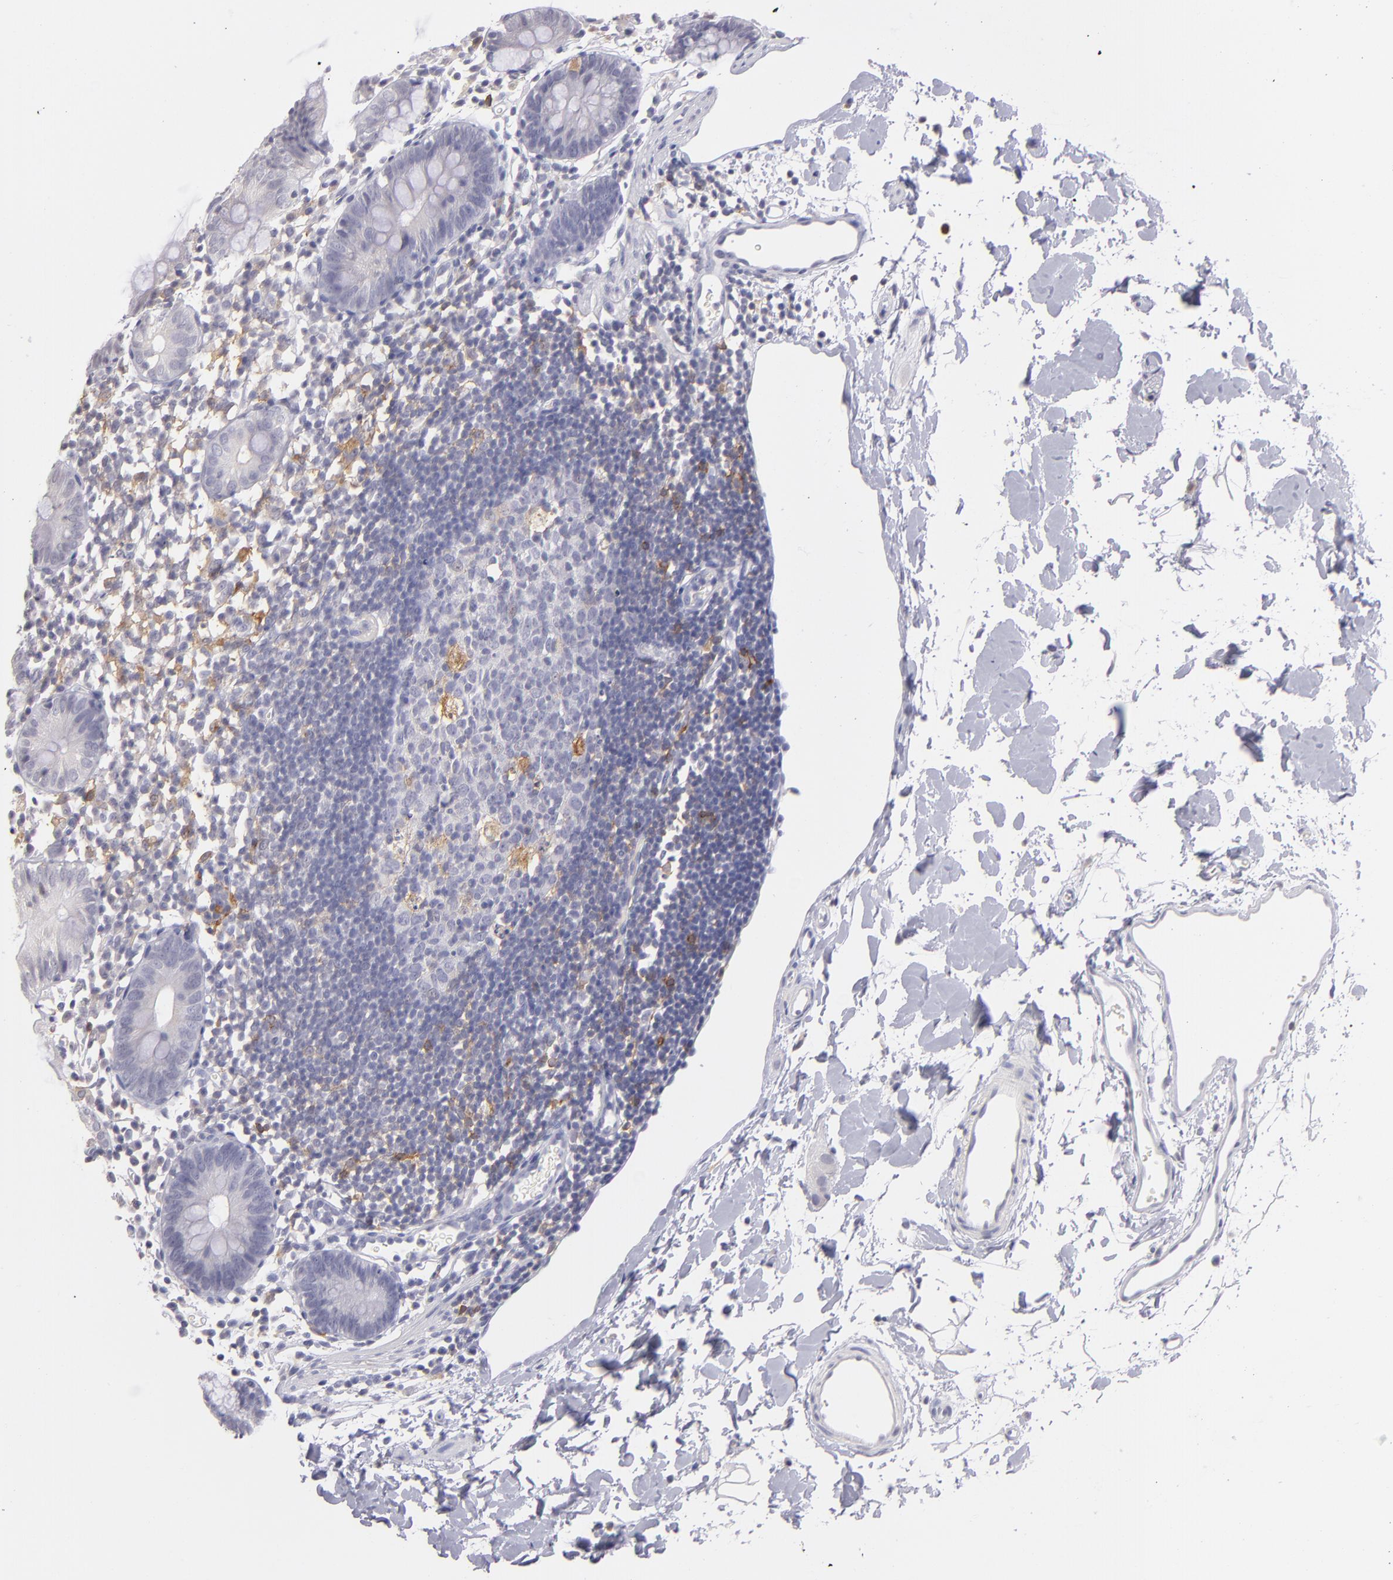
{"staining": {"intensity": "negative", "quantity": "none", "location": "none"}, "tissue": "colon", "cell_type": "Endothelial cells", "image_type": "normal", "snomed": [{"axis": "morphology", "description": "Normal tissue, NOS"}, {"axis": "topography", "description": "Colon"}], "caption": "An immunohistochemistry (IHC) histopathology image of benign colon is shown. There is no staining in endothelial cells of colon.", "gene": "IL2RA", "patient": {"sex": "male", "age": 14}}